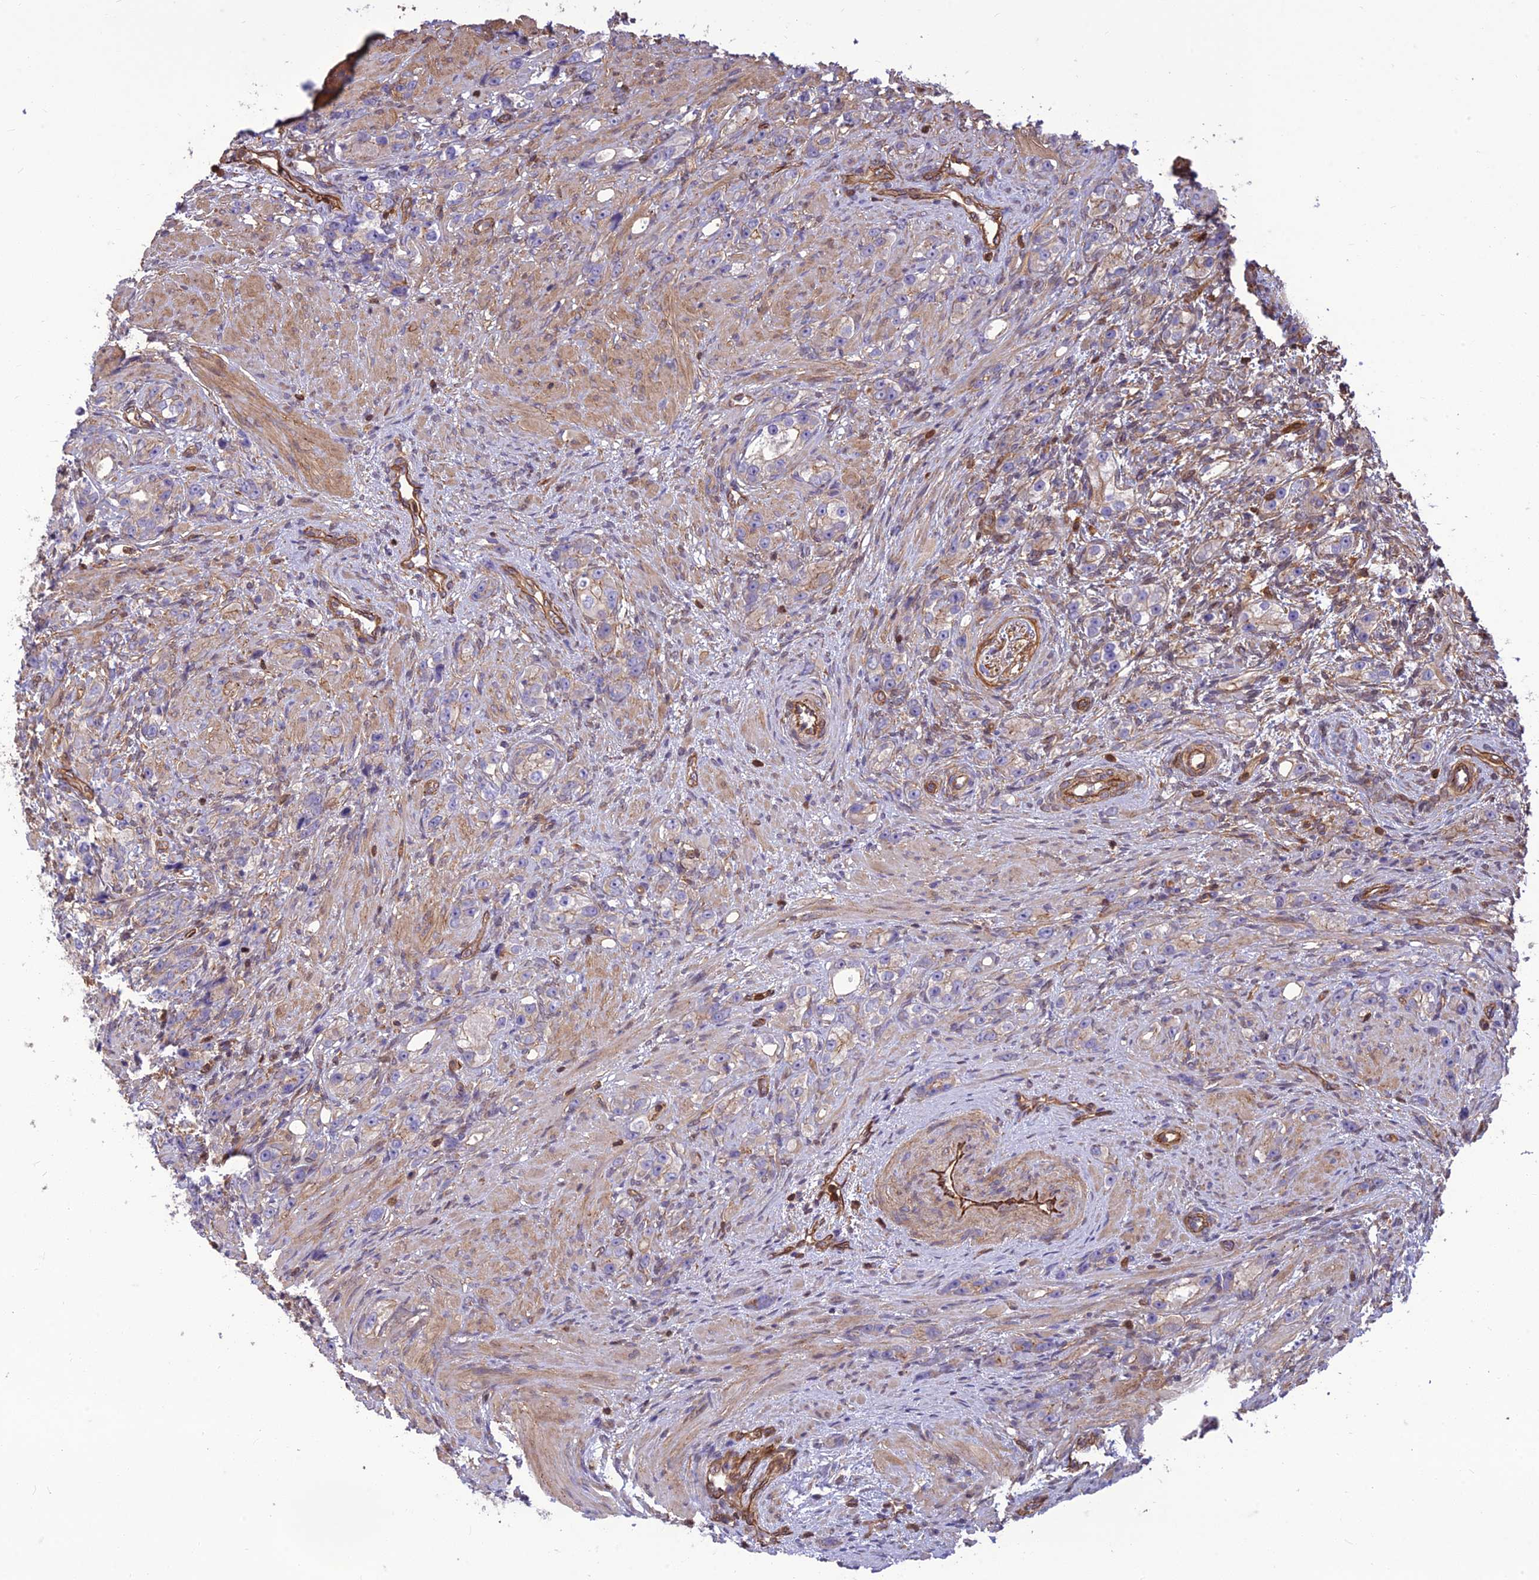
{"staining": {"intensity": "negative", "quantity": "none", "location": "none"}, "tissue": "prostate cancer", "cell_type": "Tumor cells", "image_type": "cancer", "snomed": [{"axis": "morphology", "description": "Adenocarcinoma, High grade"}, {"axis": "topography", "description": "Prostate"}], "caption": "High magnification brightfield microscopy of prostate cancer stained with DAB (3,3'-diaminobenzidine) (brown) and counterstained with hematoxylin (blue): tumor cells show no significant expression. The staining is performed using DAB (3,3'-diaminobenzidine) brown chromogen with nuclei counter-stained in using hematoxylin.", "gene": "HPSE2", "patient": {"sex": "male", "age": 63}}